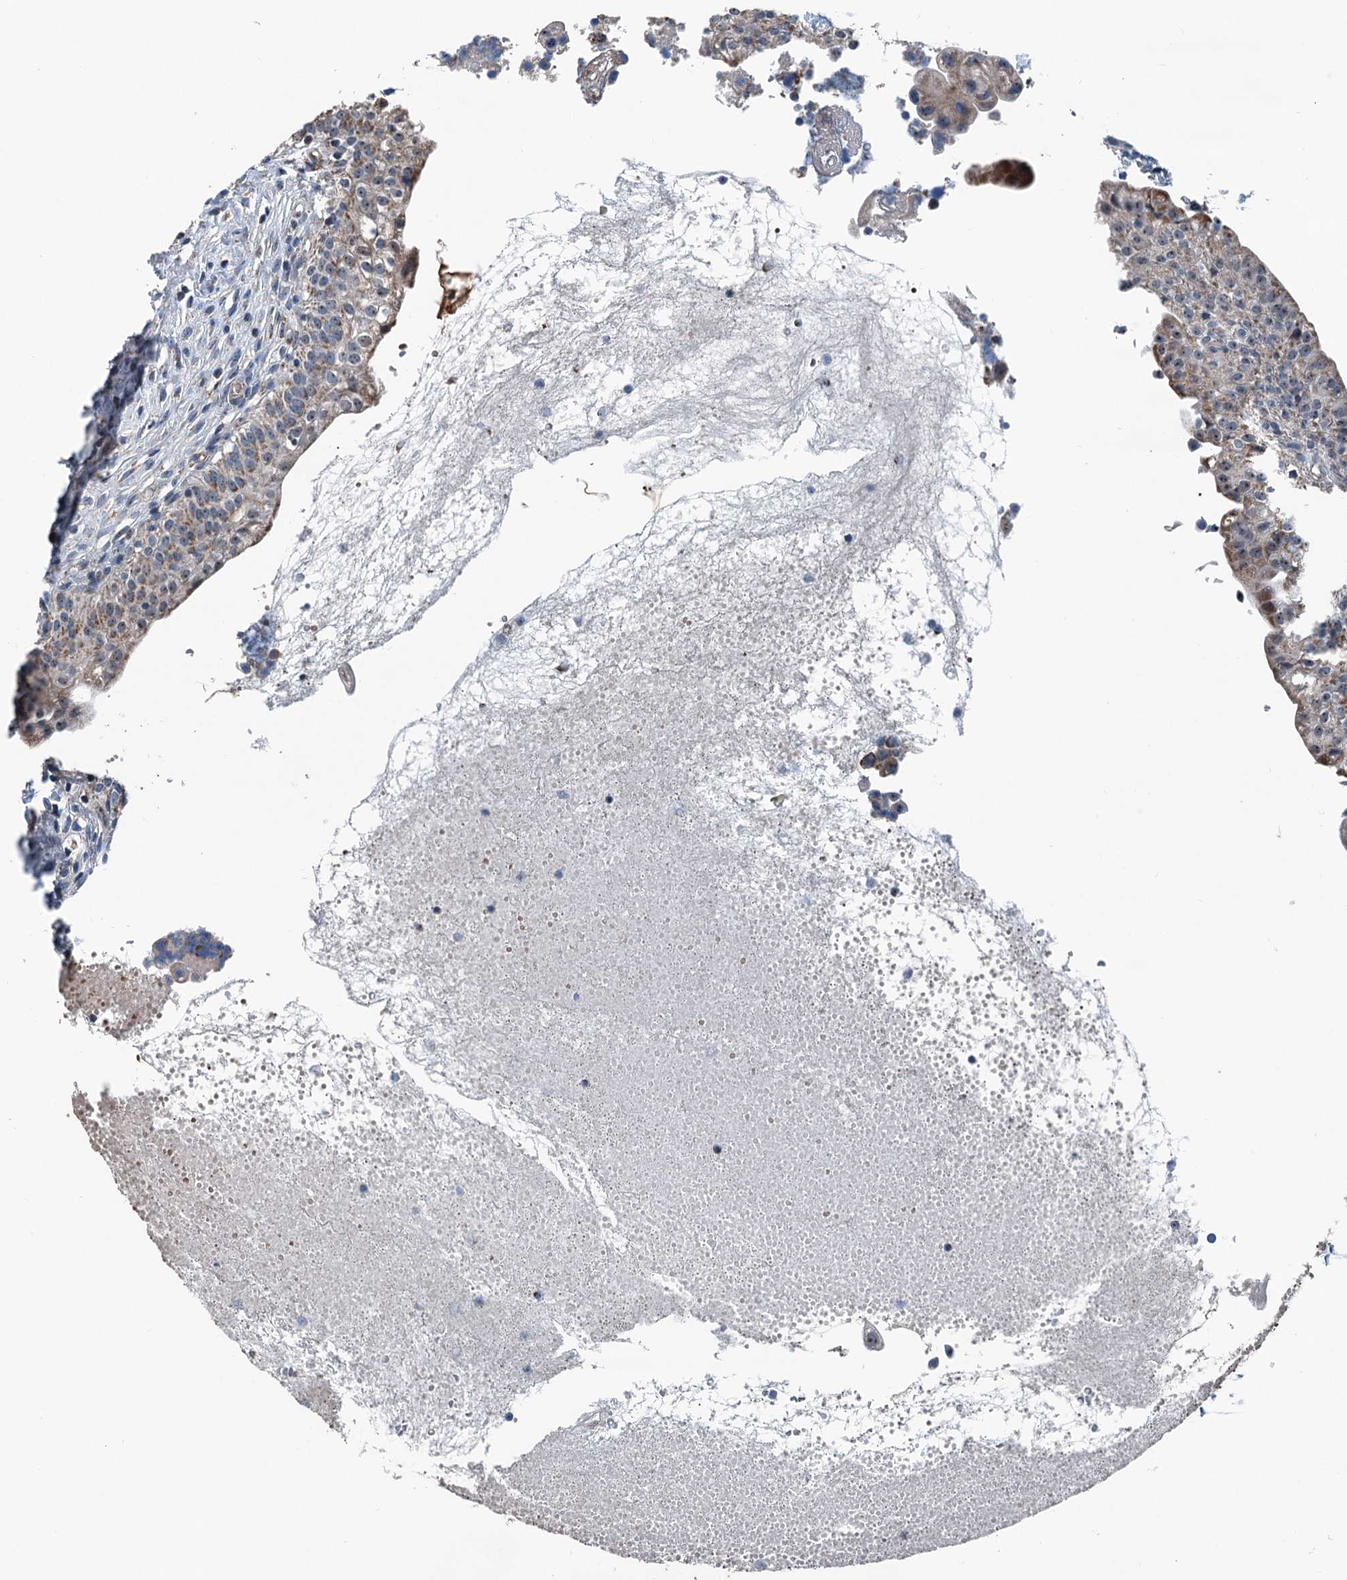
{"staining": {"intensity": "moderate", "quantity": "25%-75%", "location": "cytoplasmic/membranous,nuclear"}, "tissue": "urinary bladder", "cell_type": "Urothelial cells", "image_type": "normal", "snomed": [{"axis": "morphology", "description": "Normal tissue, NOS"}, {"axis": "topography", "description": "Urinary bladder"}], "caption": "DAB immunohistochemical staining of normal urinary bladder reveals moderate cytoplasmic/membranous,nuclear protein expression in approximately 25%-75% of urothelial cells.", "gene": "TRPT1", "patient": {"sex": "male", "age": 55}}